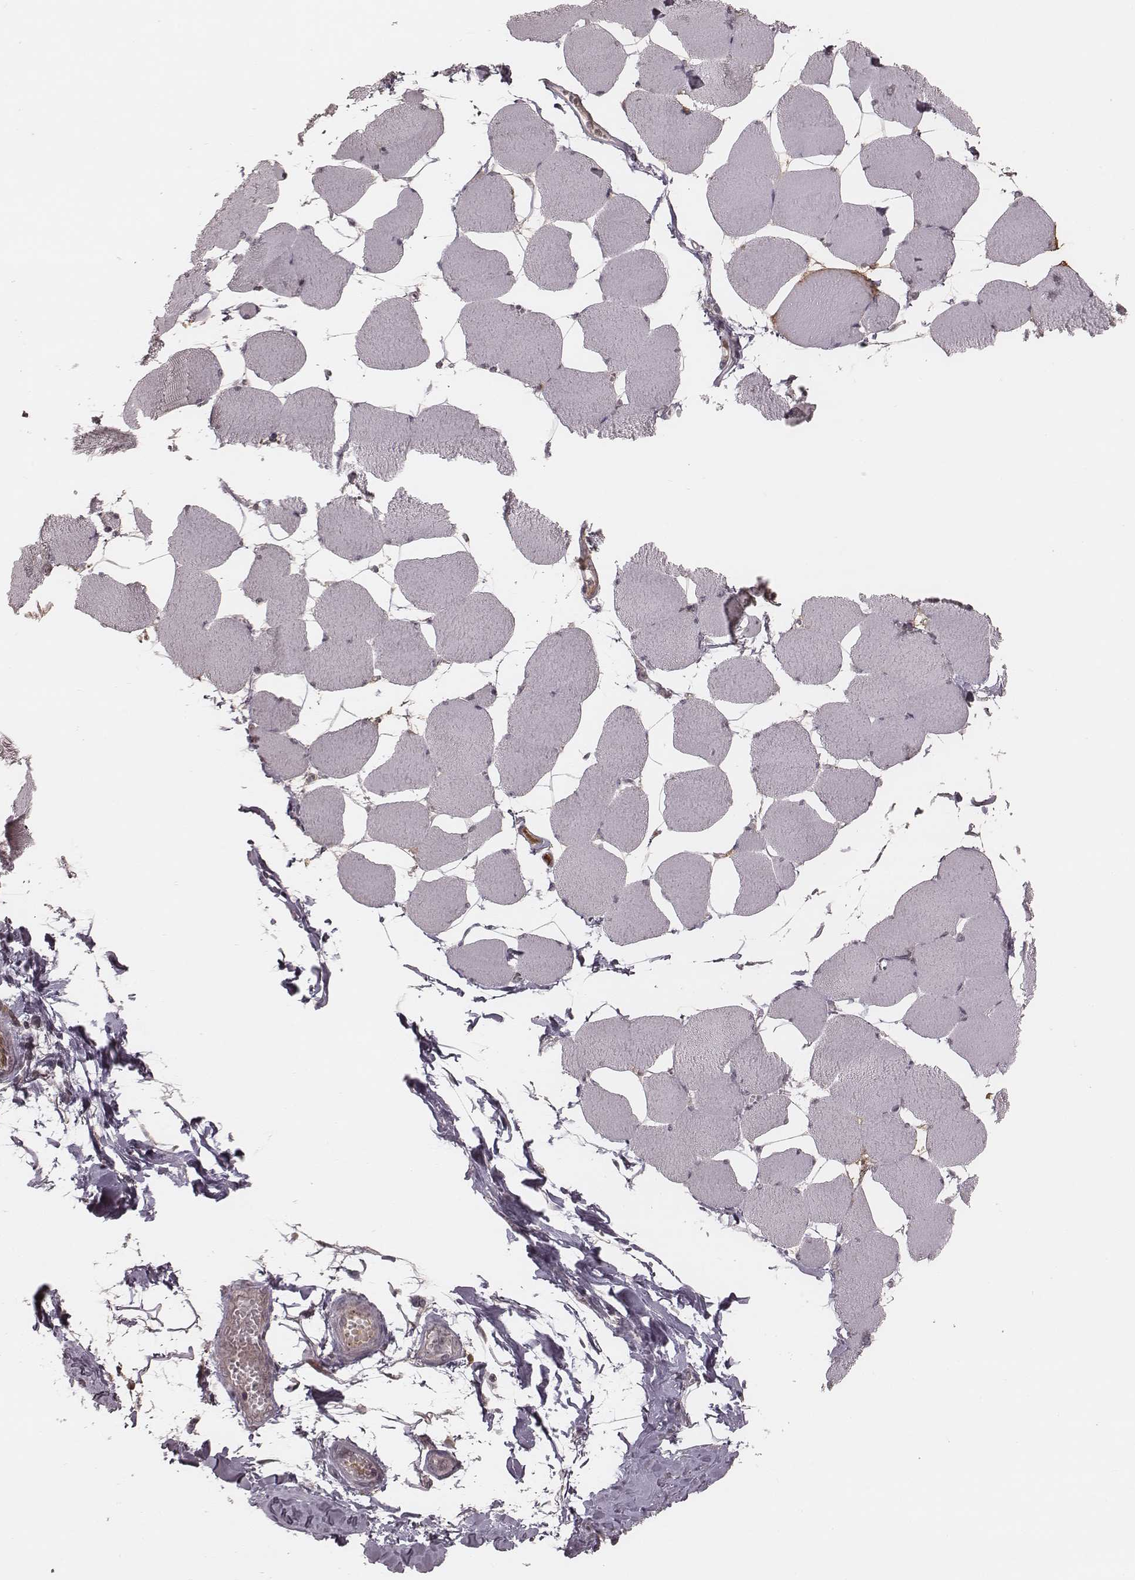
{"staining": {"intensity": "negative", "quantity": "none", "location": "none"}, "tissue": "skeletal muscle", "cell_type": "Myocytes", "image_type": "normal", "snomed": [{"axis": "morphology", "description": "Normal tissue, NOS"}, {"axis": "topography", "description": "Skeletal muscle"}], "caption": "The micrograph displays no staining of myocytes in unremarkable skeletal muscle. (Stains: DAB immunohistochemistry (IHC) with hematoxylin counter stain, Microscopy: brightfield microscopy at high magnification).", "gene": "IL5", "patient": {"sex": "female", "age": 75}}